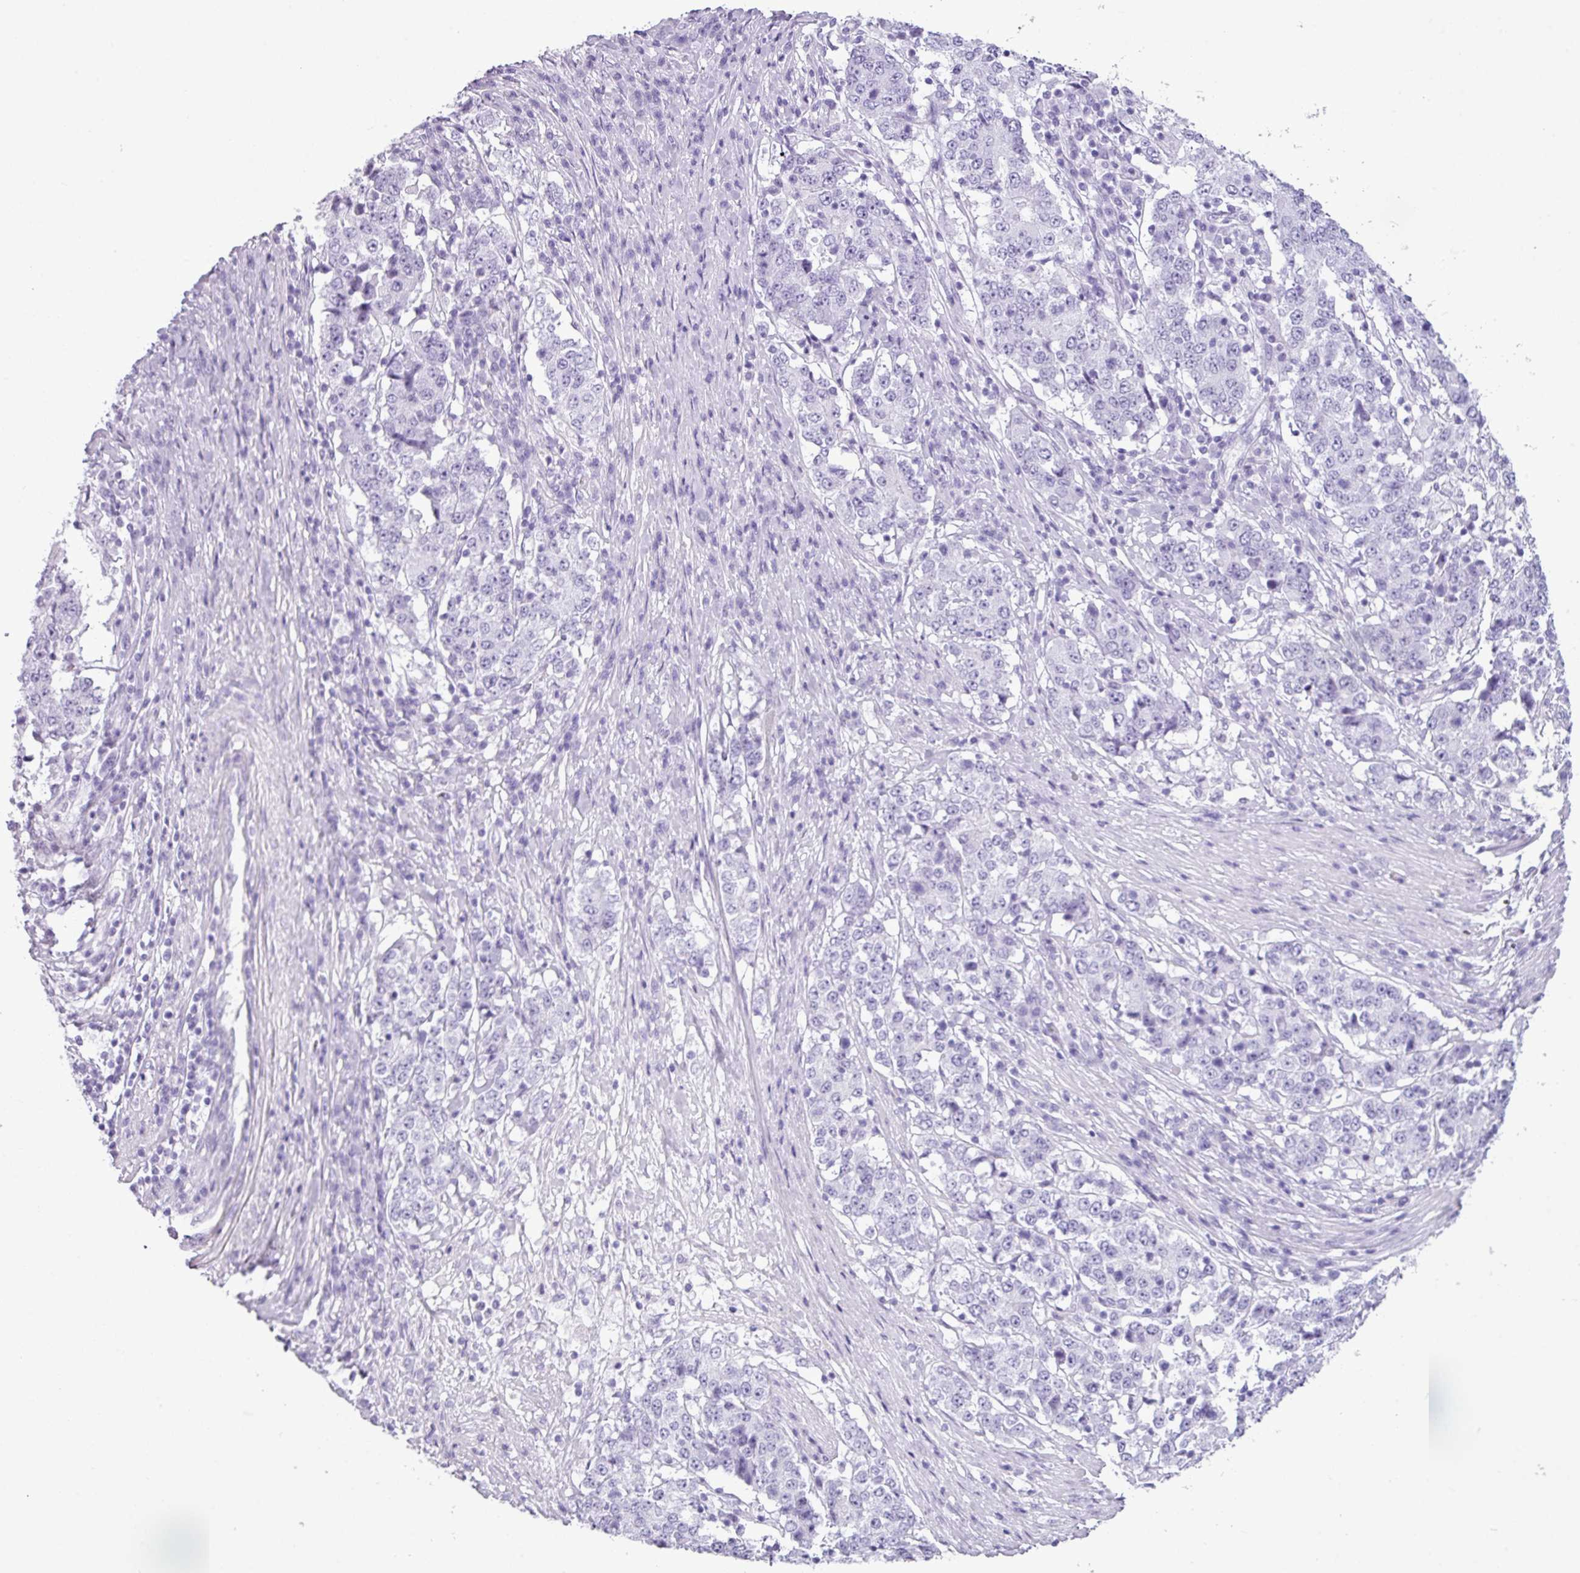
{"staining": {"intensity": "negative", "quantity": "none", "location": "none"}, "tissue": "stomach cancer", "cell_type": "Tumor cells", "image_type": "cancer", "snomed": [{"axis": "morphology", "description": "Adenocarcinoma, NOS"}, {"axis": "topography", "description": "Stomach"}], "caption": "A photomicrograph of stomach cancer (adenocarcinoma) stained for a protein exhibits no brown staining in tumor cells.", "gene": "AMY1B", "patient": {"sex": "male", "age": 59}}